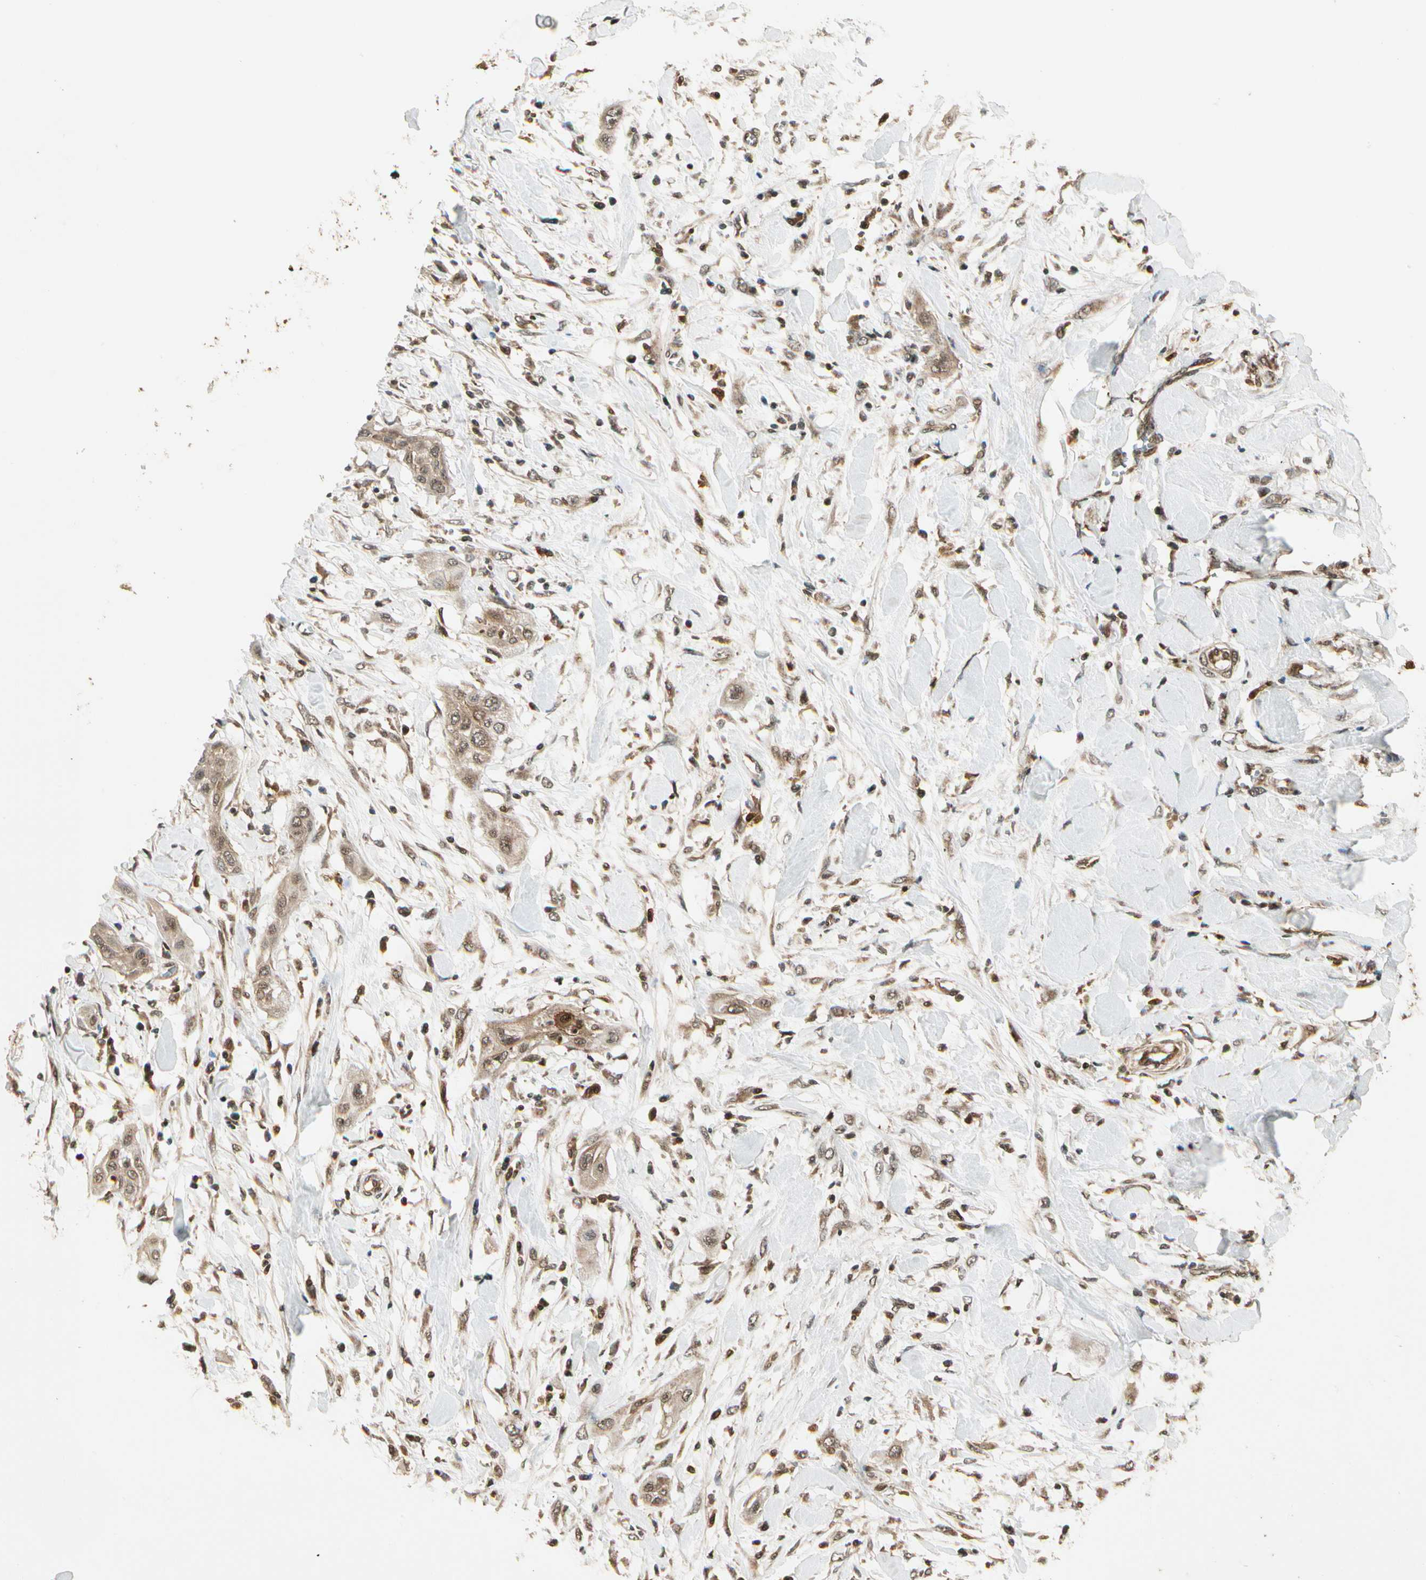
{"staining": {"intensity": "weak", "quantity": ">75%", "location": "cytoplasmic/membranous"}, "tissue": "lung cancer", "cell_type": "Tumor cells", "image_type": "cancer", "snomed": [{"axis": "morphology", "description": "Squamous cell carcinoma, NOS"}, {"axis": "topography", "description": "Lung"}], "caption": "Lung squamous cell carcinoma stained with DAB immunohistochemistry exhibits low levels of weak cytoplasmic/membranous positivity in approximately >75% of tumor cells. The staining was performed using DAB to visualize the protein expression in brown, while the nuclei were stained in blue with hematoxylin (Magnification: 20x).", "gene": "GLUL", "patient": {"sex": "female", "age": 47}}